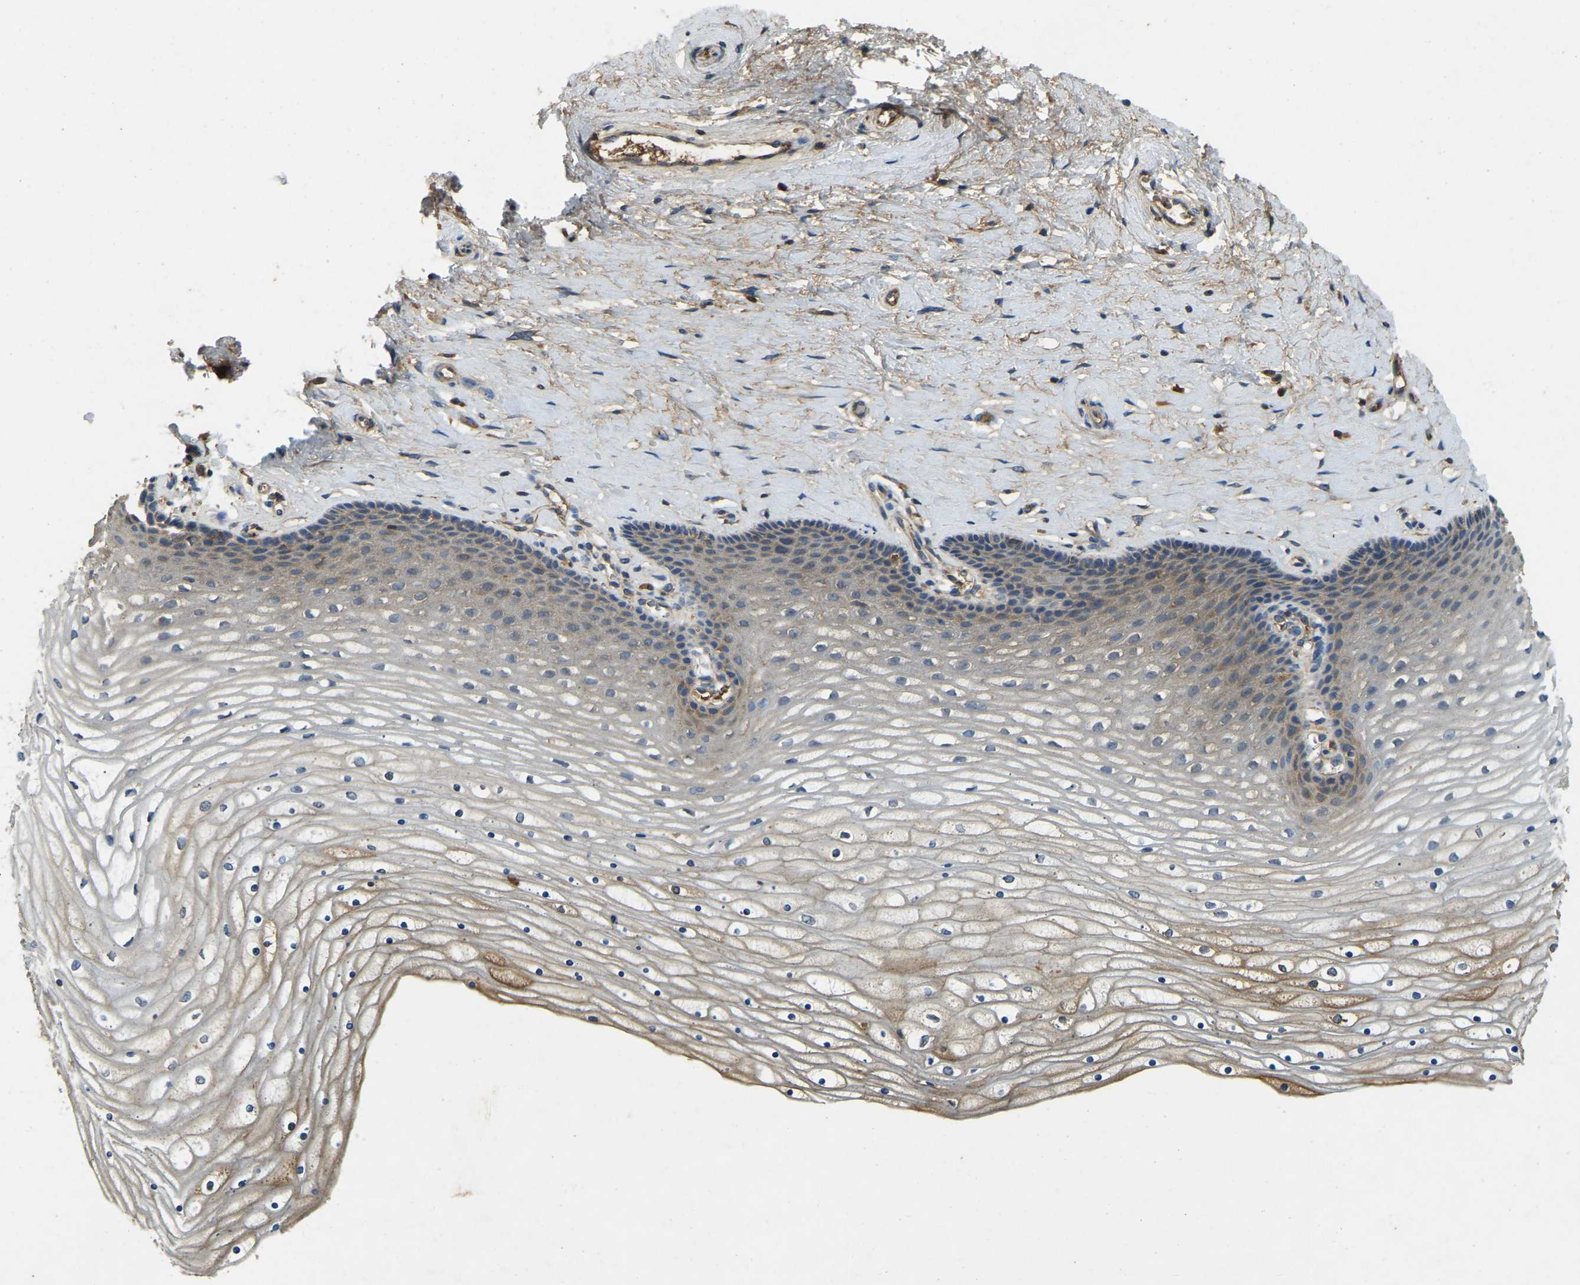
{"staining": {"intensity": "weak", "quantity": "<25%", "location": "cytoplasmic/membranous"}, "tissue": "cervix", "cell_type": "Glandular cells", "image_type": "normal", "snomed": [{"axis": "morphology", "description": "Normal tissue, NOS"}, {"axis": "topography", "description": "Cervix"}], "caption": "Immunohistochemistry (IHC) micrograph of benign cervix stained for a protein (brown), which shows no expression in glandular cells.", "gene": "ATP8B1", "patient": {"sex": "female", "age": 39}}